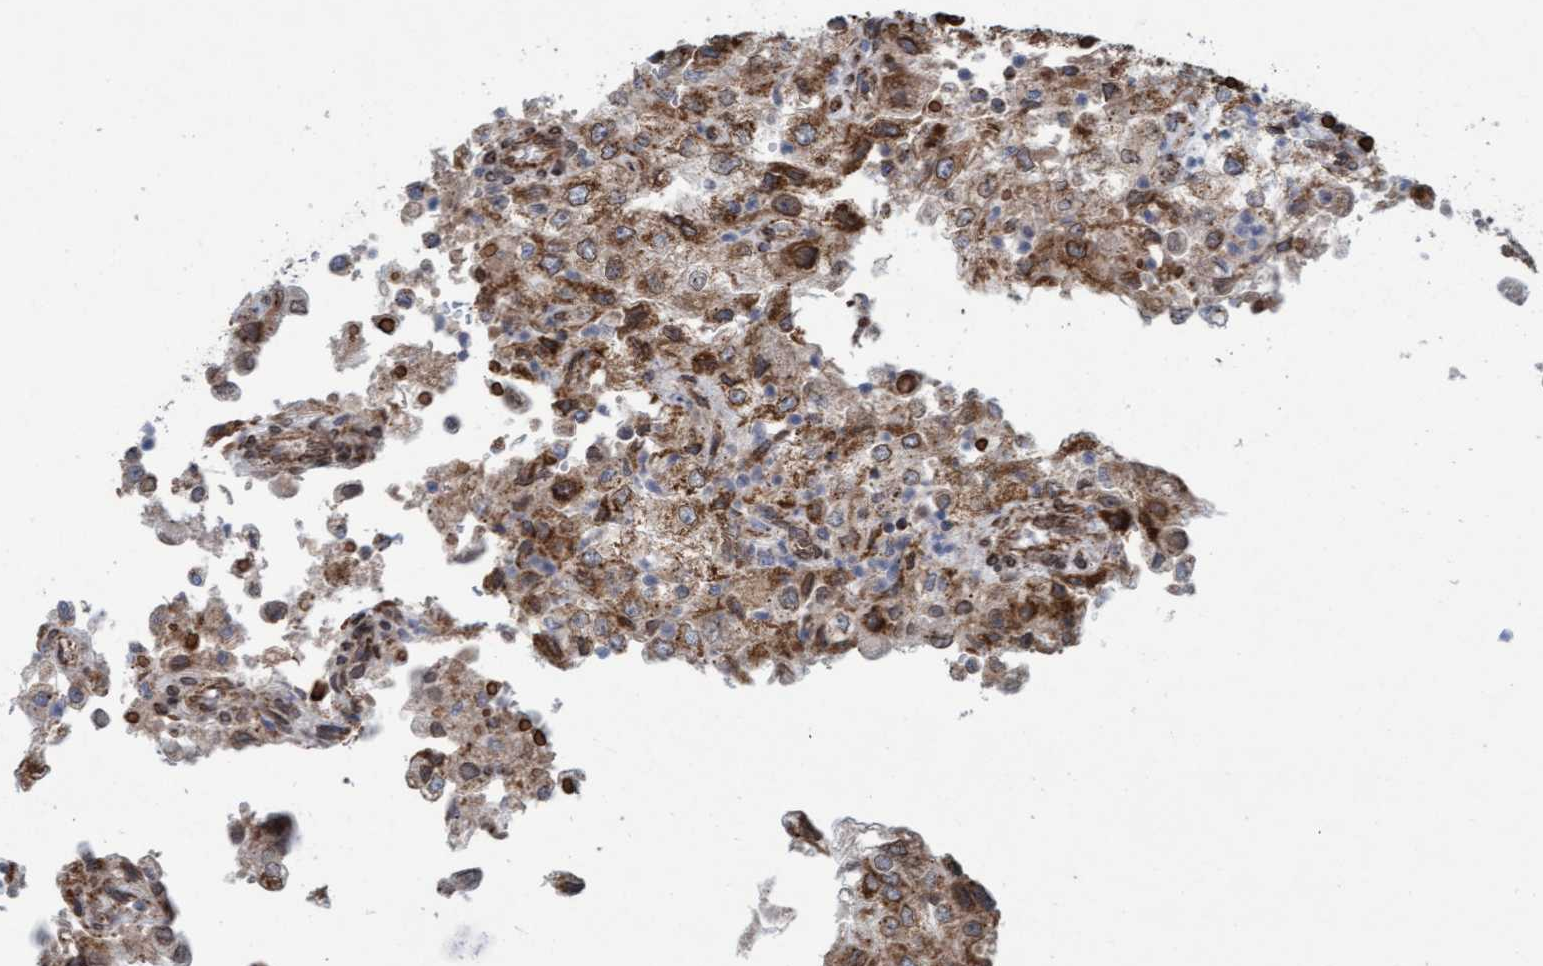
{"staining": {"intensity": "moderate", "quantity": ">75%", "location": "cytoplasmic/membranous"}, "tissue": "renal cancer", "cell_type": "Tumor cells", "image_type": "cancer", "snomed": [{"axis": "morphology", "description": "Adenocarcinoma, NOS"}, {"axis": "topography", "description": "Kidney"}], "caption": "Immunohistochemistry of renal cancer displays medium levels of moderate cytoplasmic/membranous positivity in about >75% of tumor cells.", "gene": "MRPS23", "patient": {"sex": "female", "age": 54}}